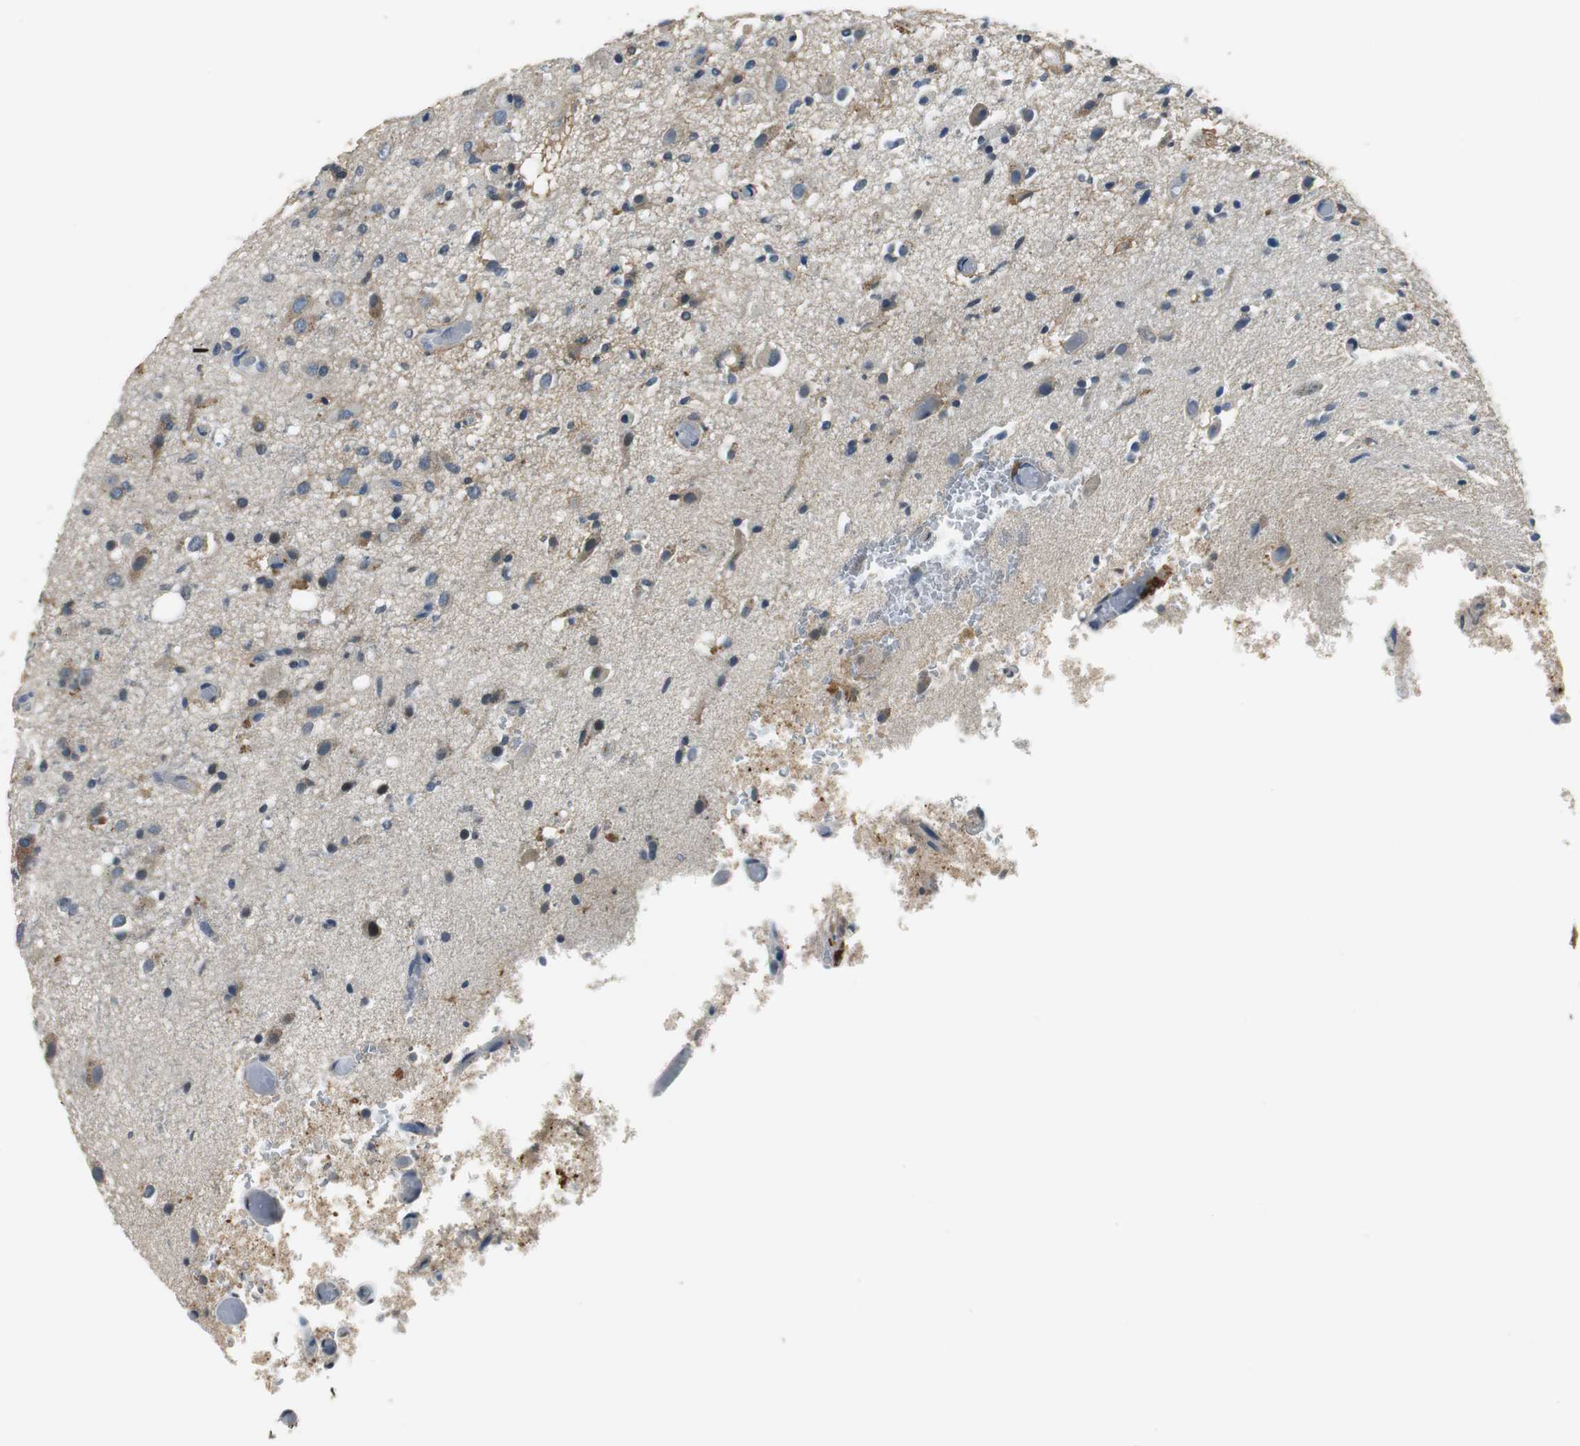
{"staining": {"intensity": "moderate", "quantity": "<25%", "location": "cytoplasmic/membranous"}, "tissue": "glioma", "cell_type": "Tumor cells", "image_type": "cancer", "snomed": [{"axis": "morphology", "description": "Normal tissue, NOS"}, {"axis": "morphology", "description": "Glioma, malignant, High grade"}, {"axis": "topography", "description": "Cerebral cortex"}], "caption": "Approximately <25% of tumor cells in glioma exhibit moderate cytoplasmic/membranous protein expression as visualized by brown immunohistochemical staining.", "gene": "MTIF2", "patient": {"sex": "male", "age": 77}}